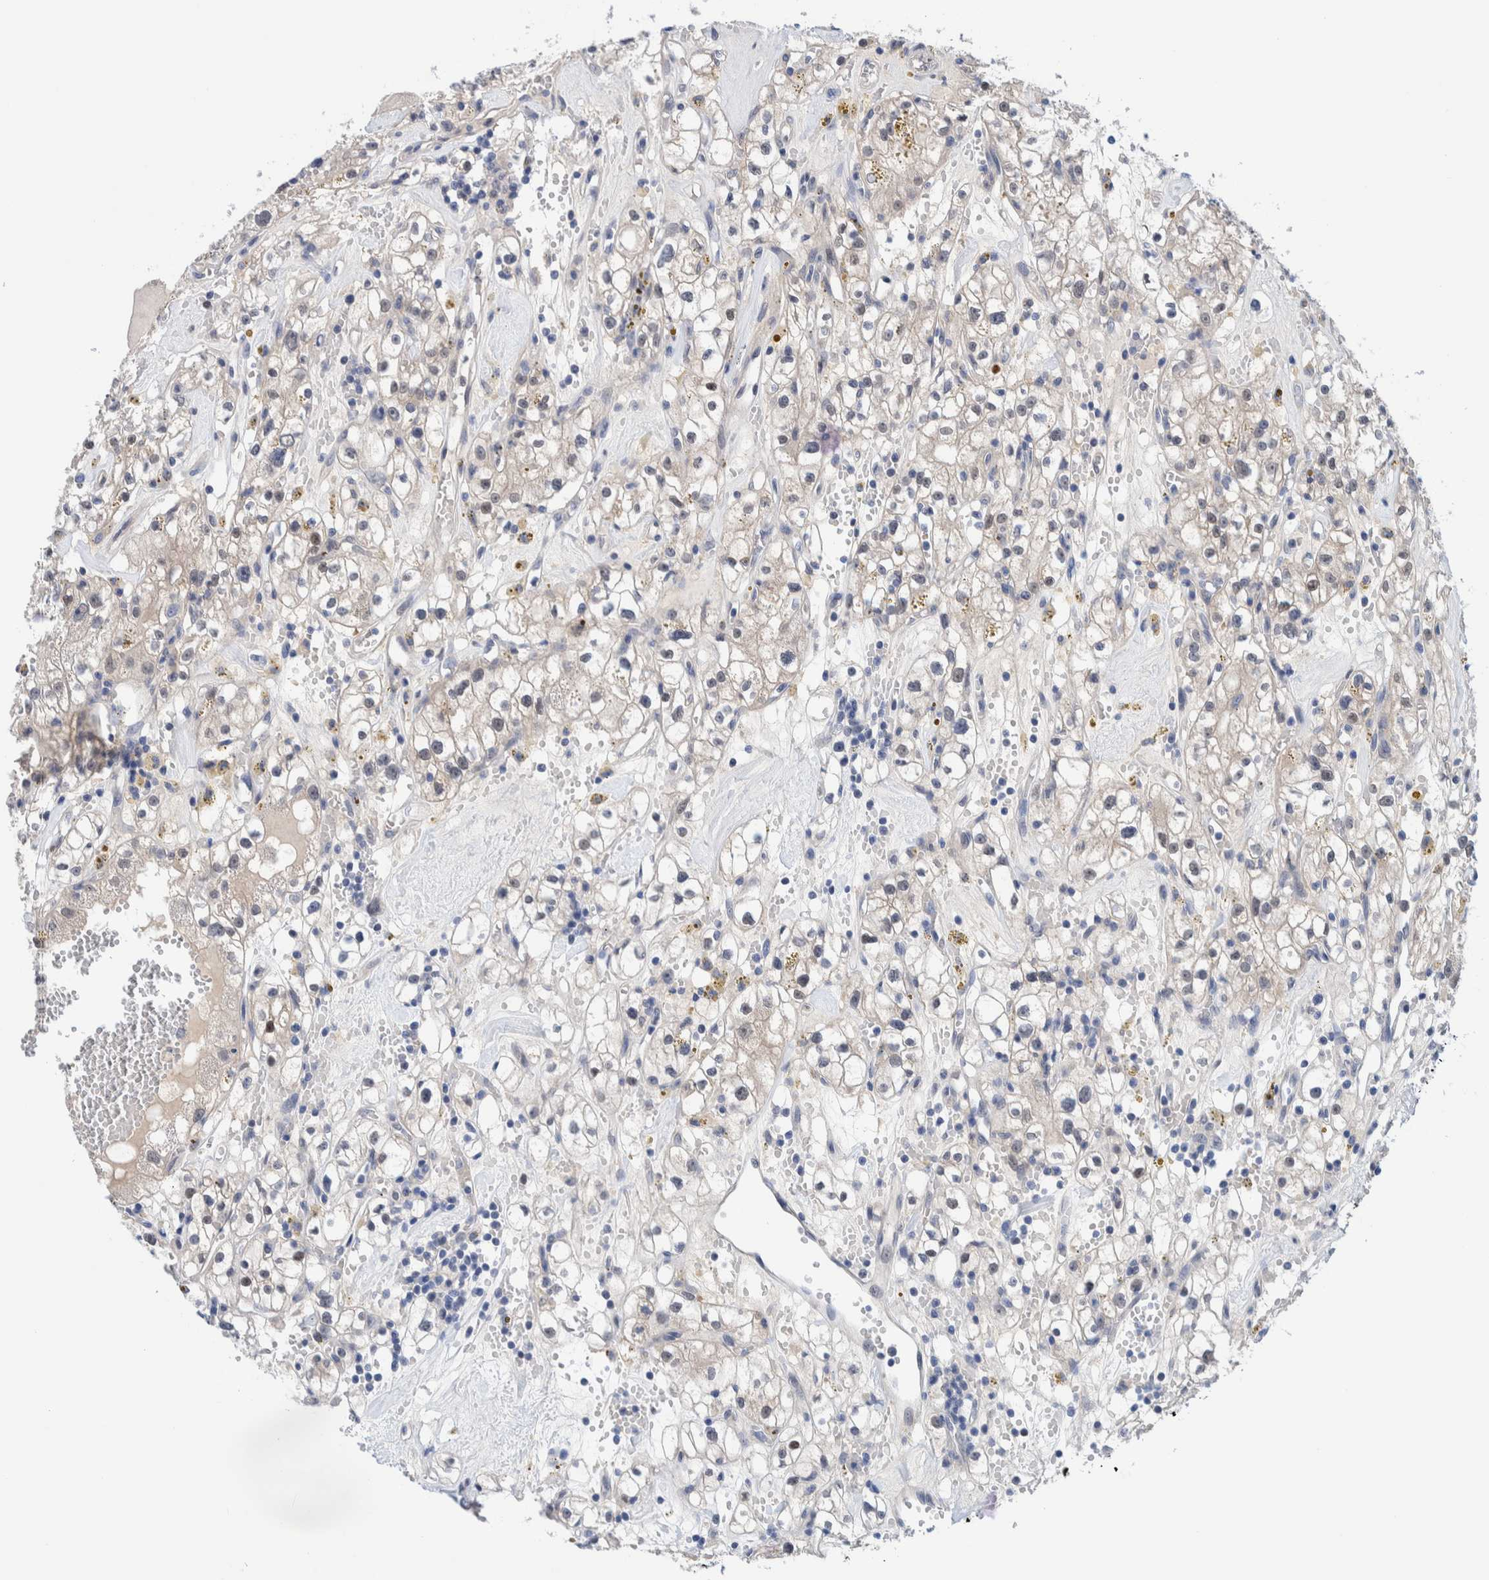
{"staining": {"intensity": "weak", "quantity": "<25%", "location": "nuclear"}, "tissue": "renal cancer", "cell_type": "Tumor cells", "image_type": "cancer", "snomed": [{"axis": "morphology", "description": "Adenocarcinoma, NOS"}, {"axis": "topography", "description": "Kidney"}], "caption": "Tumor cells show no significant protein expression in renal cancer.", "gene": "PFAS", "patient": {"sex": "male", "age": 56}}